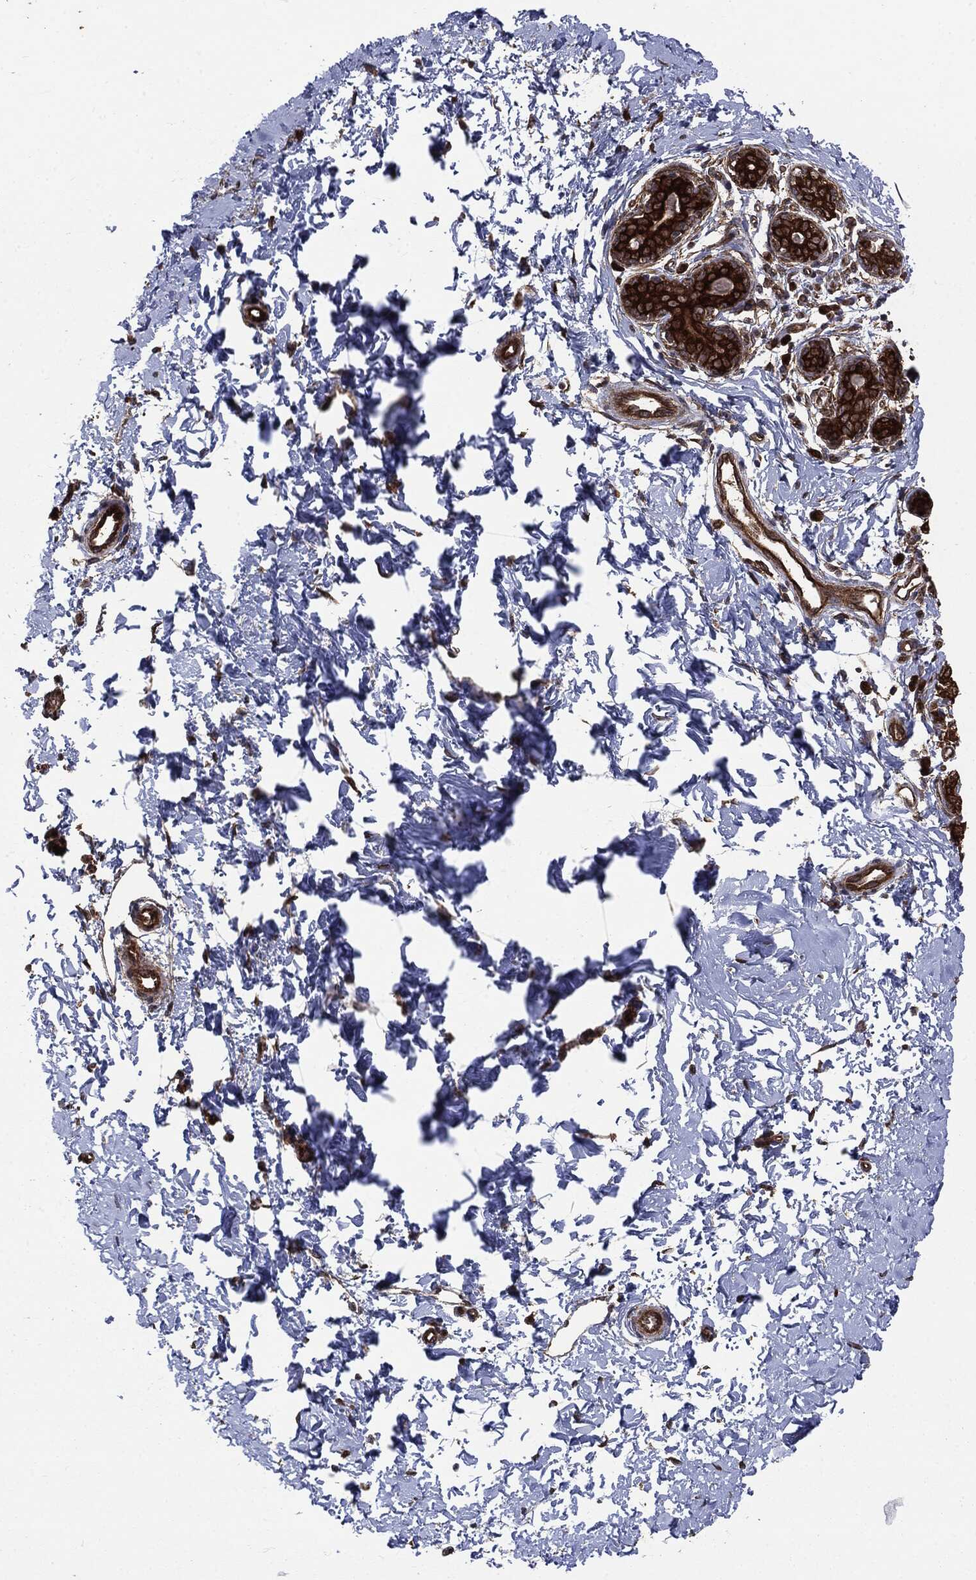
{"staining": {"intensity": "strong", "quantity": ">75%", "location": "cytoplasmic/membranous"}, "tissue": "breast", "cell_type": "Glandular cells", "image_type": "normal", "snomed": [{"axis": "morphology", "description": "Normal tissue, NOS"}, {"axis": "topography", "description": "Breast"}], "caption": "The immunohistochemical stain shows strong cytoplasmic/membranous staining in glandular cells of unremarkable breast.", "gene": "NME1", "patient": {"sex": "female", "age": 37}}